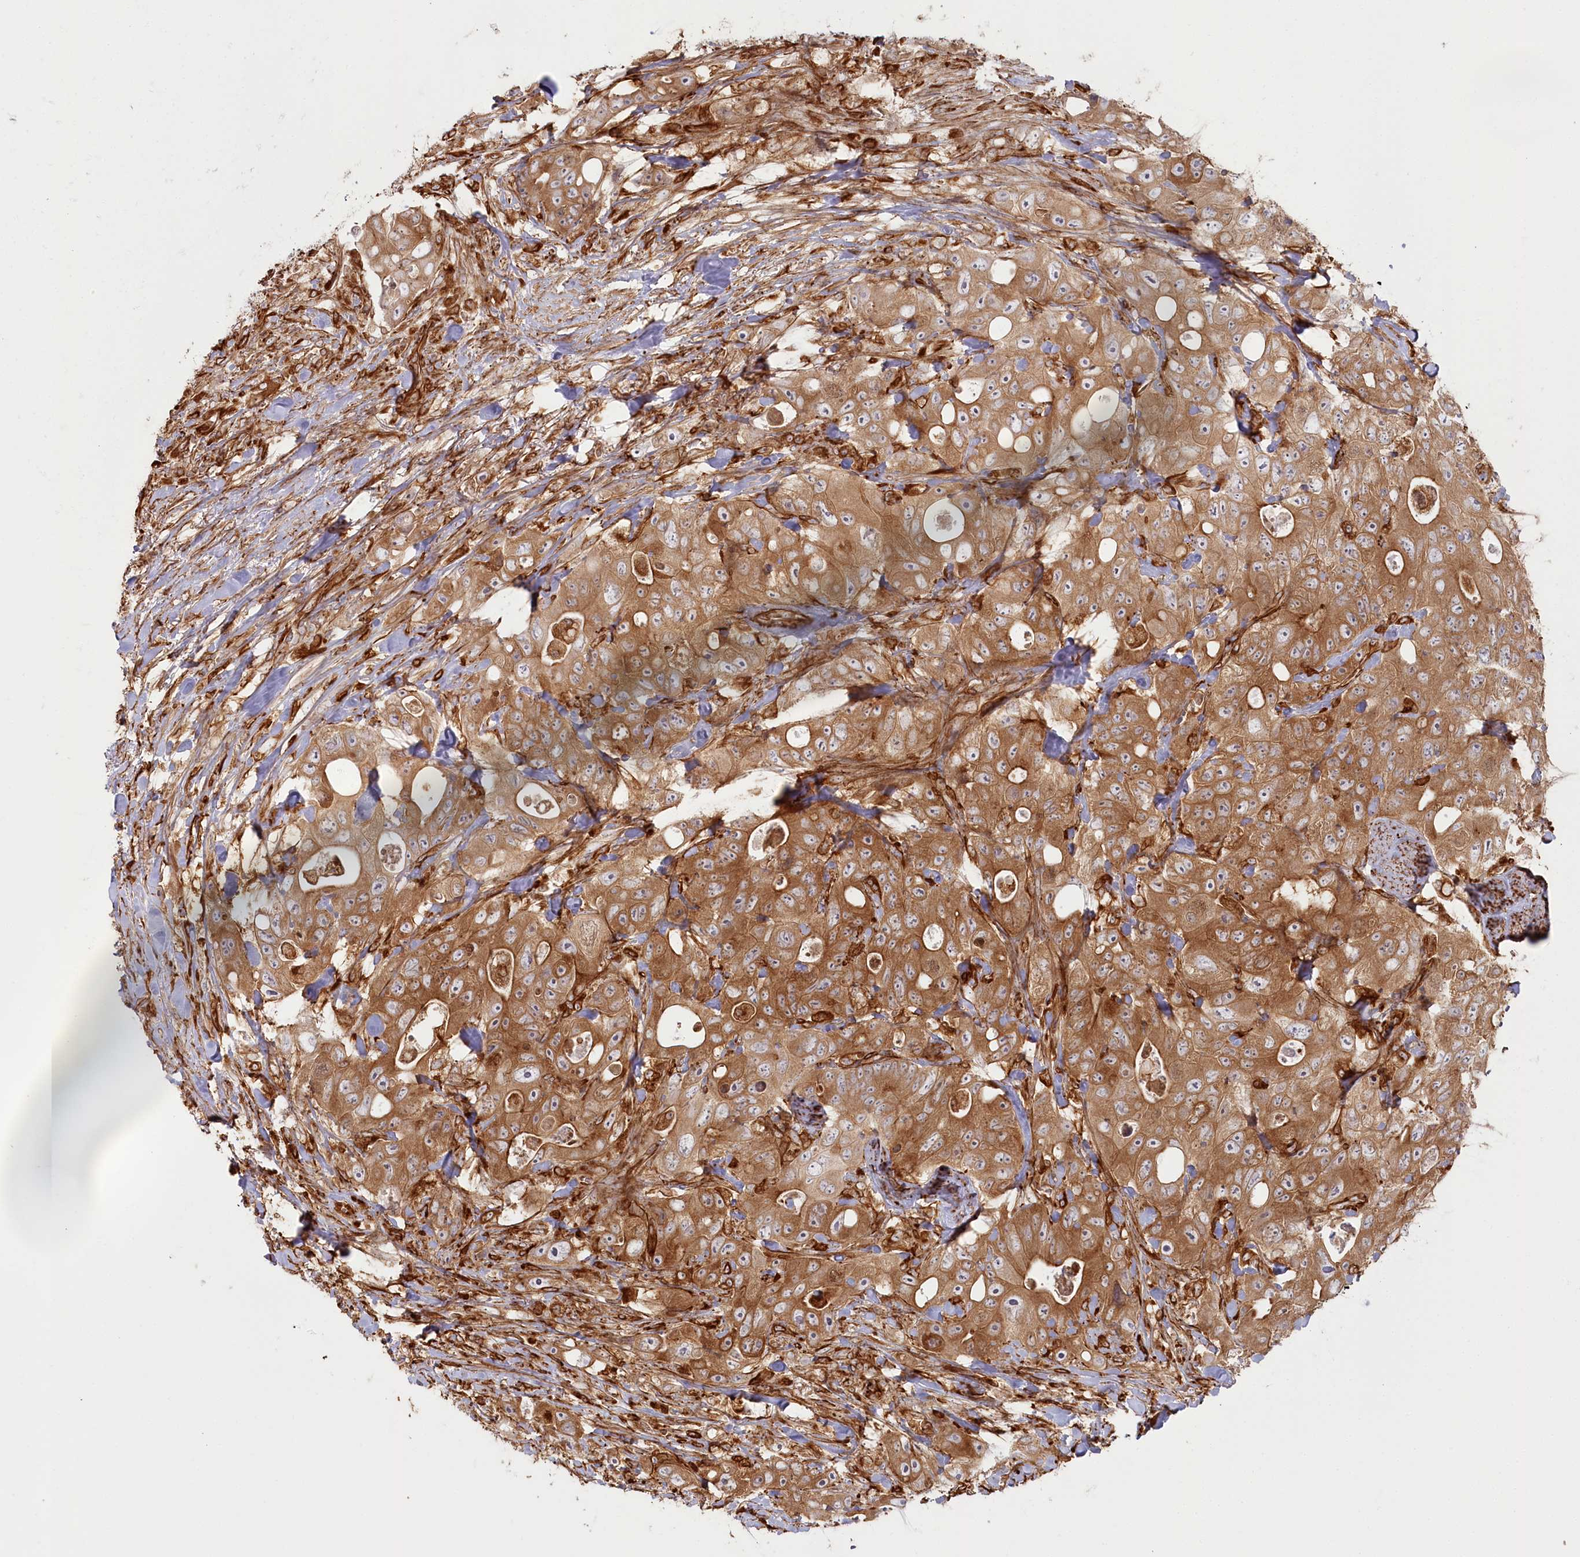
{"staining": {"intensity": "moderate", "quantity": ">75%", "location": "cytoplasmic/membranous"}, "tissue": "colorectal cancer", "cell_type": "Tumor cells", "image_type": "cancer", "snomed": [{"axis": "morphology", "description": "Adenocarcinoma, NOS"}, {"axis": "topography", "description": "Colon"}], "caption": "An IHC micrograph of tumor tissue is shown. Protein staining in brown labels moderate cytoplasmic/membranous positivity in adenocarcinoma (colorectal) within tumor cells. (brown staining indicates protein expression, while blue staining denotes nuclei).", "gene": "TTC1", "patient": {"sex": "female", "age": 46}}